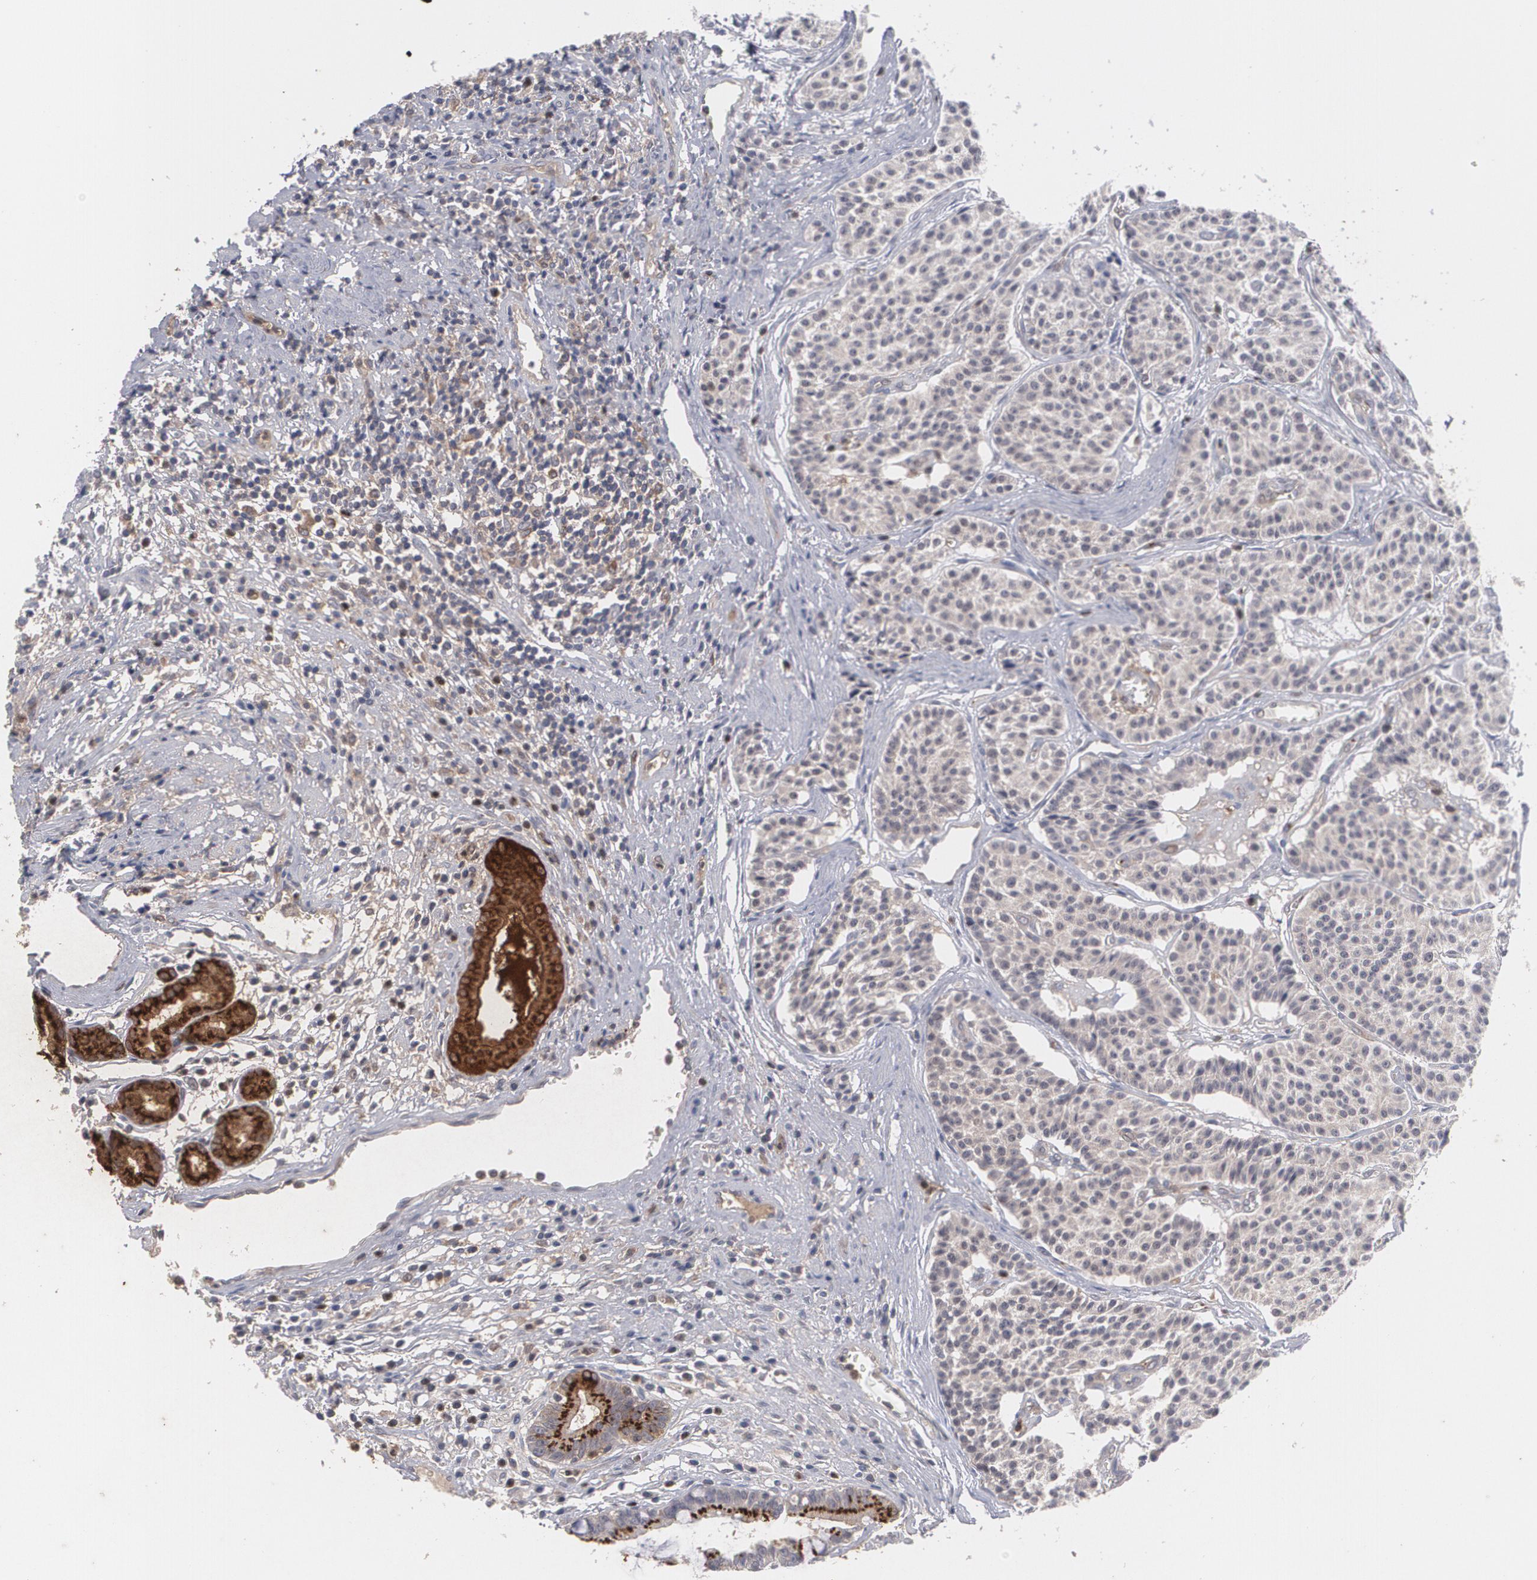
{"staining": {"intensity": "moderate", "quantity": "<25%", "location": "cytoplasmic/membranous"}, "tissue": "carcinoid", "cell_type": "Tumor cells", "image_type": "cancer", "snomed": [{"axis": "morphology", "description": "Carcinoid, malignant, NOS"}, {"axis": "topography", "description": "Stomach"}], "caption": "Carcinoid stained for a protein demonstrates moderate cytoplasmic/membranous positivity in tumor cells.", "gene": "HTT", "patient": {"sex": "female", "age": 76}}